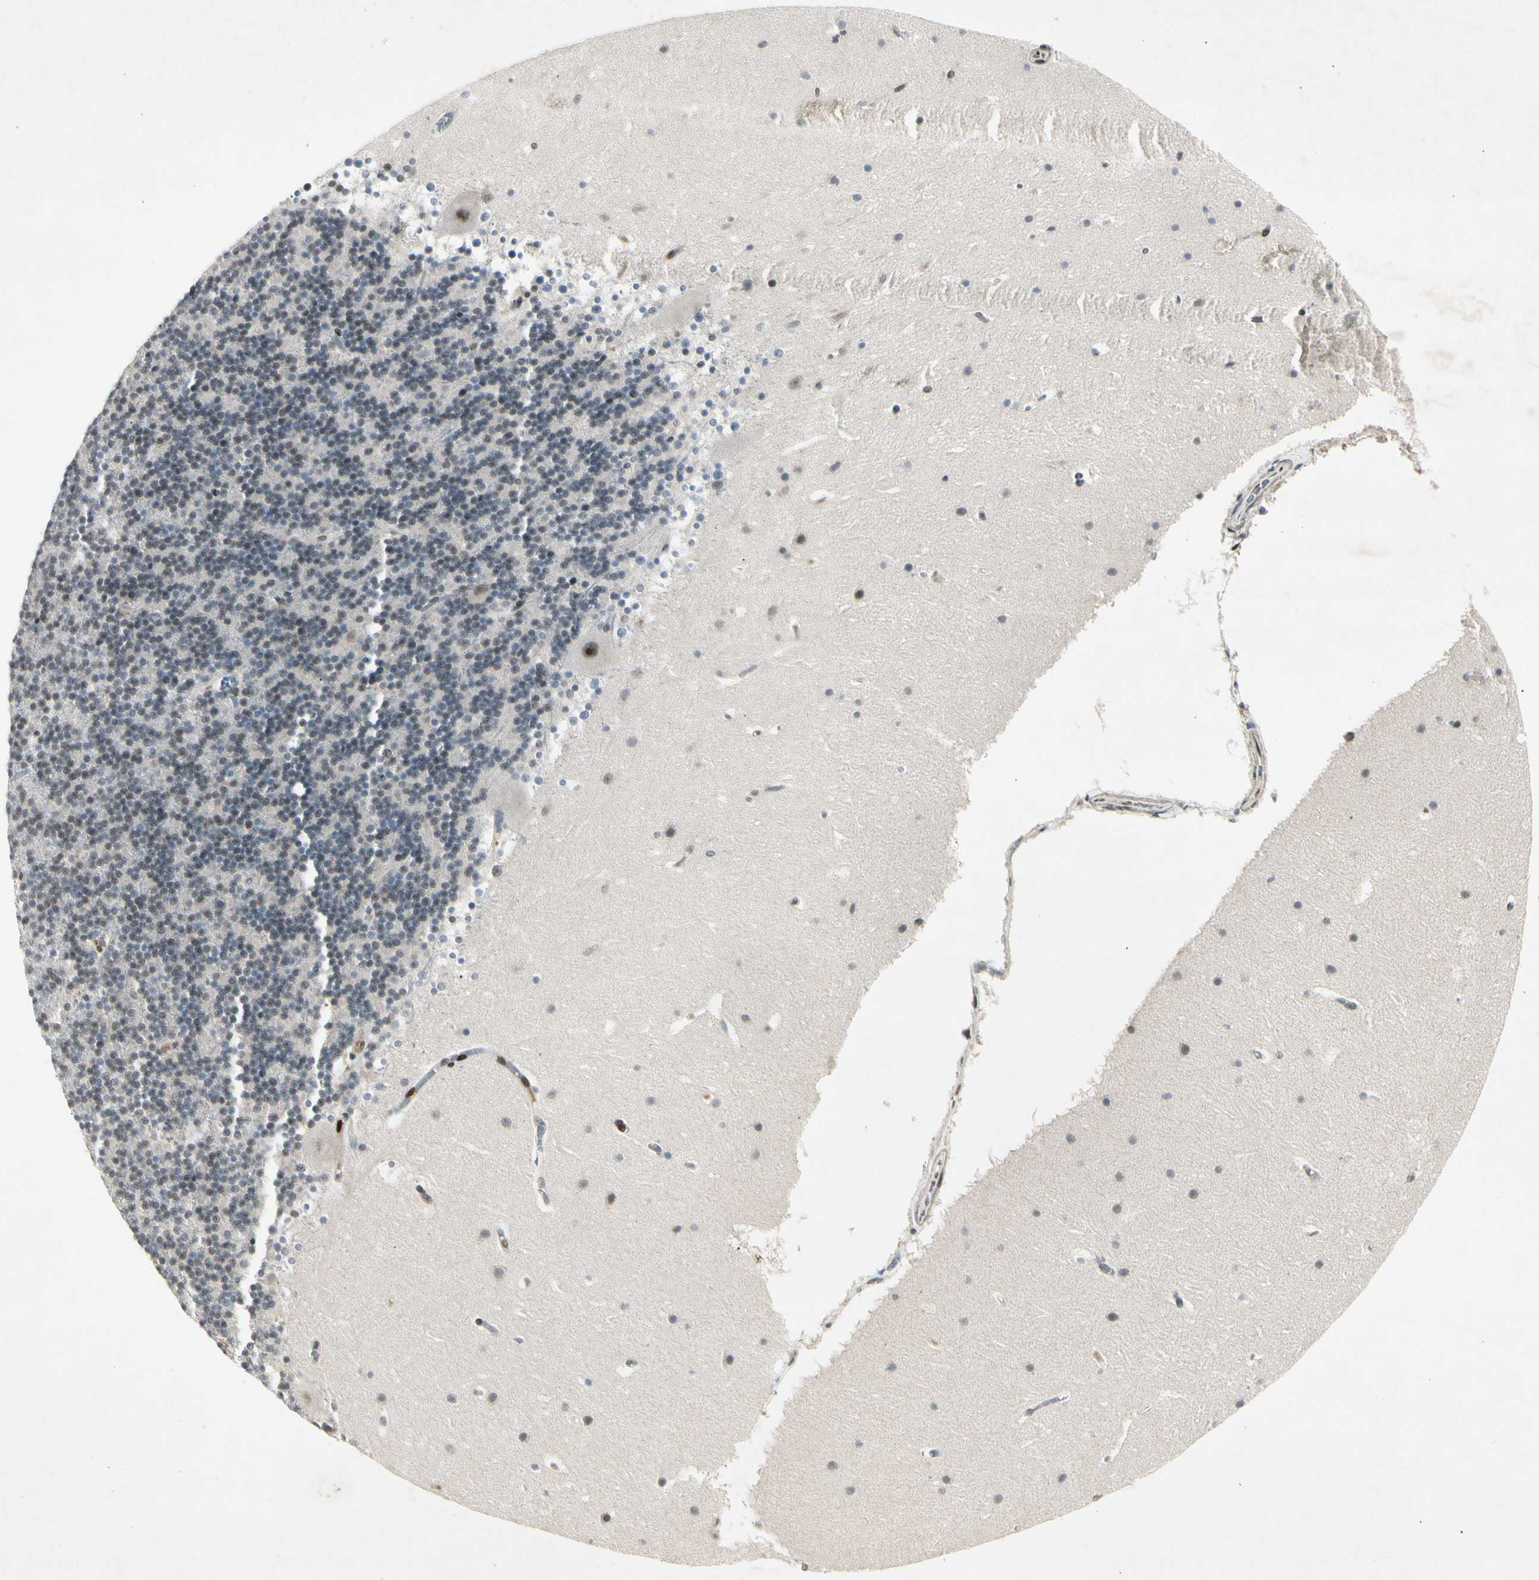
{"staining": {"intensity": "weak", "quantity": "25%-75%", "location": "nuclear"}, "tissue": "cerebellum", "cell_type": "Cells in granular layer", "image_type": "normal", "snomed": [{"axis": "morphology", "description": "Normal tissue, NOS"}, {"axis": "topography", "description": "Cerebellum"}], "caption": "IHC (DAB) staining of benign human cerebellum displays weak nuclear protein staining in approximately 25%-75% of cells in granular layer.", "gene": "FOXJ2", "patient": {"sex": "female", "age": 19}}